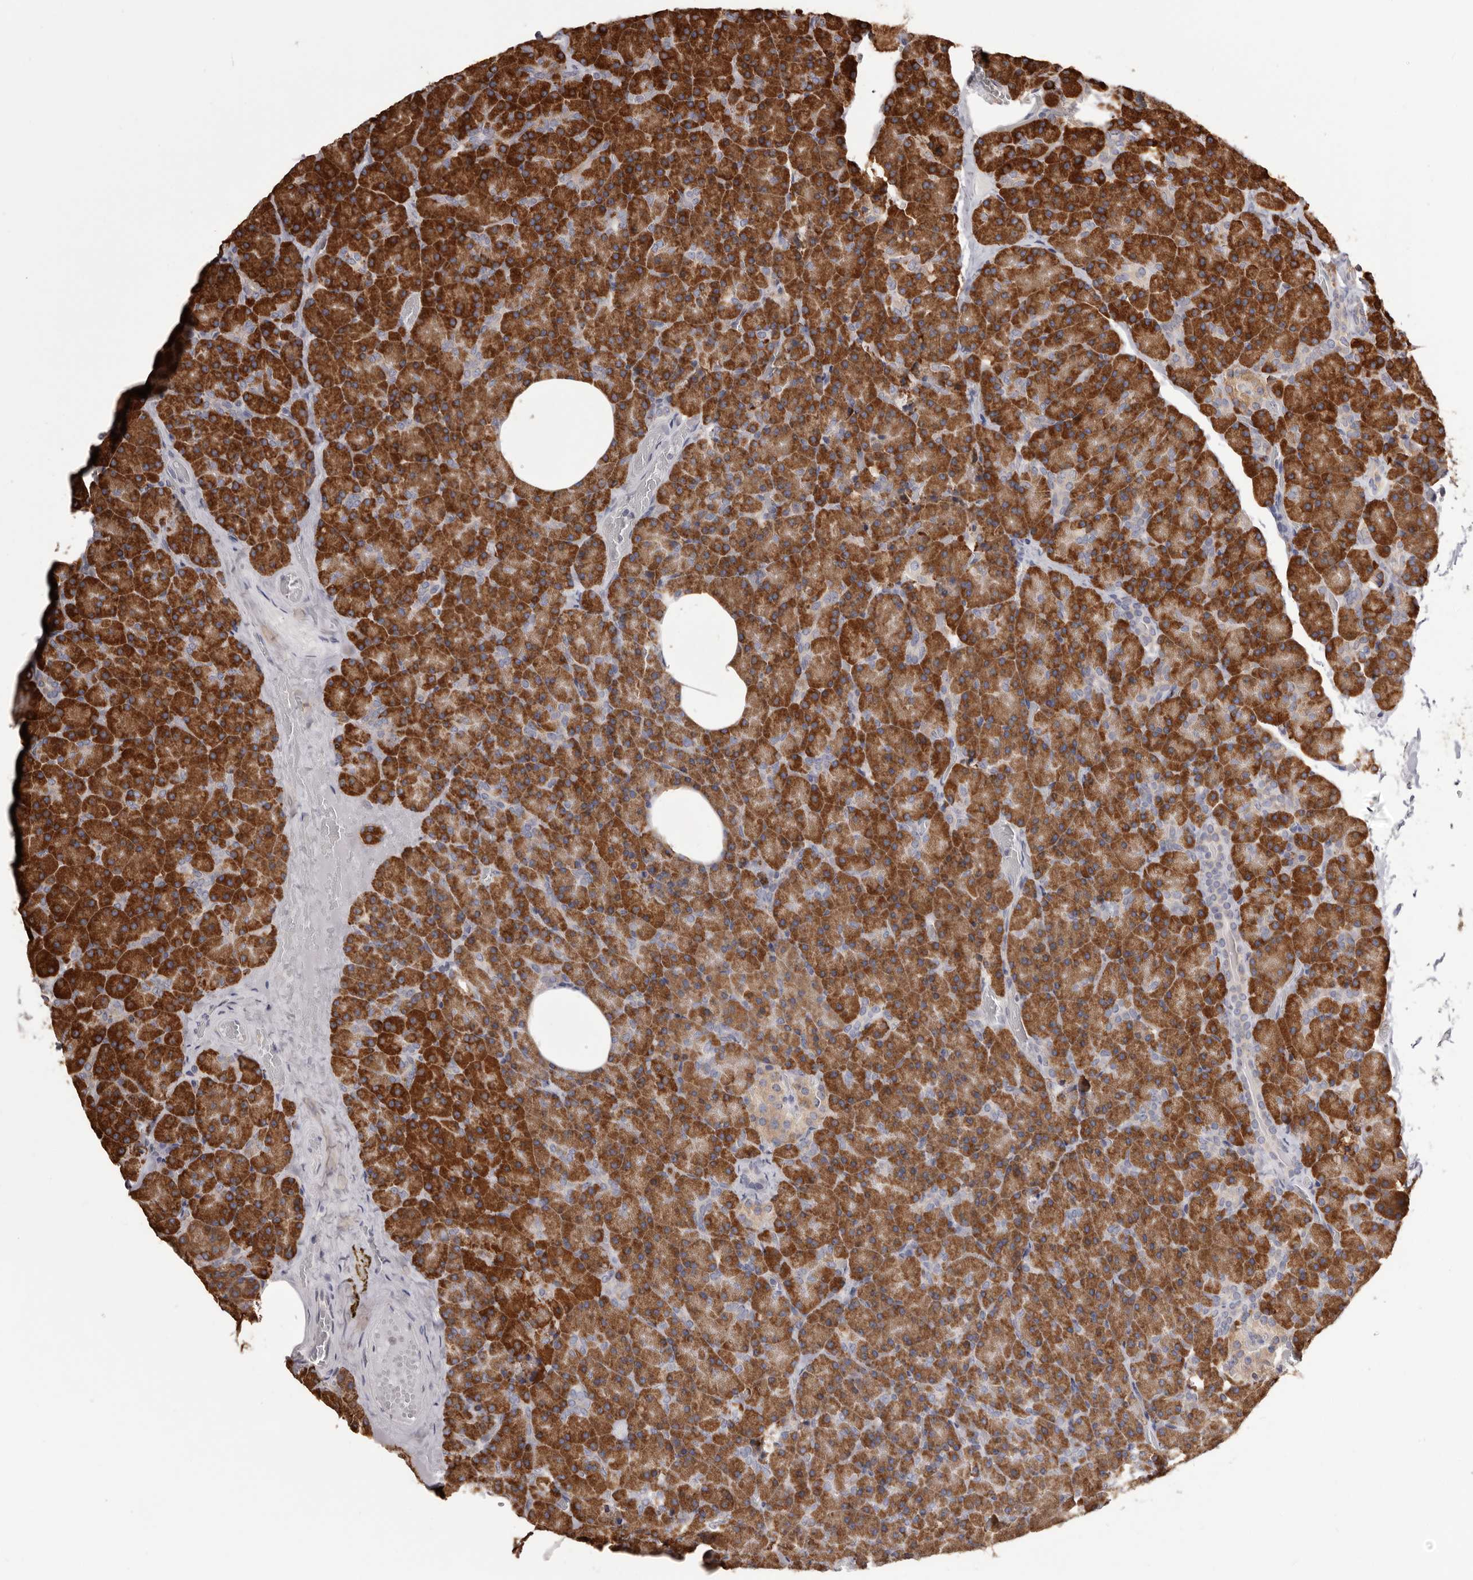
{"staining": {"intensity": "strong", "quantity": ">75%", "location": "cytoplasmic/membranous"}, "tissue": "pancreas", "cell_type": "Exocrine glandular cells", "image_type": "normal", "snomed": [{"axis": "morphology", "description": "Normal tissue, NOS"}, {"axis": "morphology", "description": "Carcinoid, malignant, NOS"}, {"axis": "topography", "description": "Pancreas"}], "caption": "The micrograph displays a brown stain indicating the presence of a protein in the cytoplasmic/membranous of exocrine glandular cells in pancreas. (DAB = brown stain, brightfield microscopy at high magnification).", "gene": "QRSL1", "patient": {"sex": "female", "age": 35}}